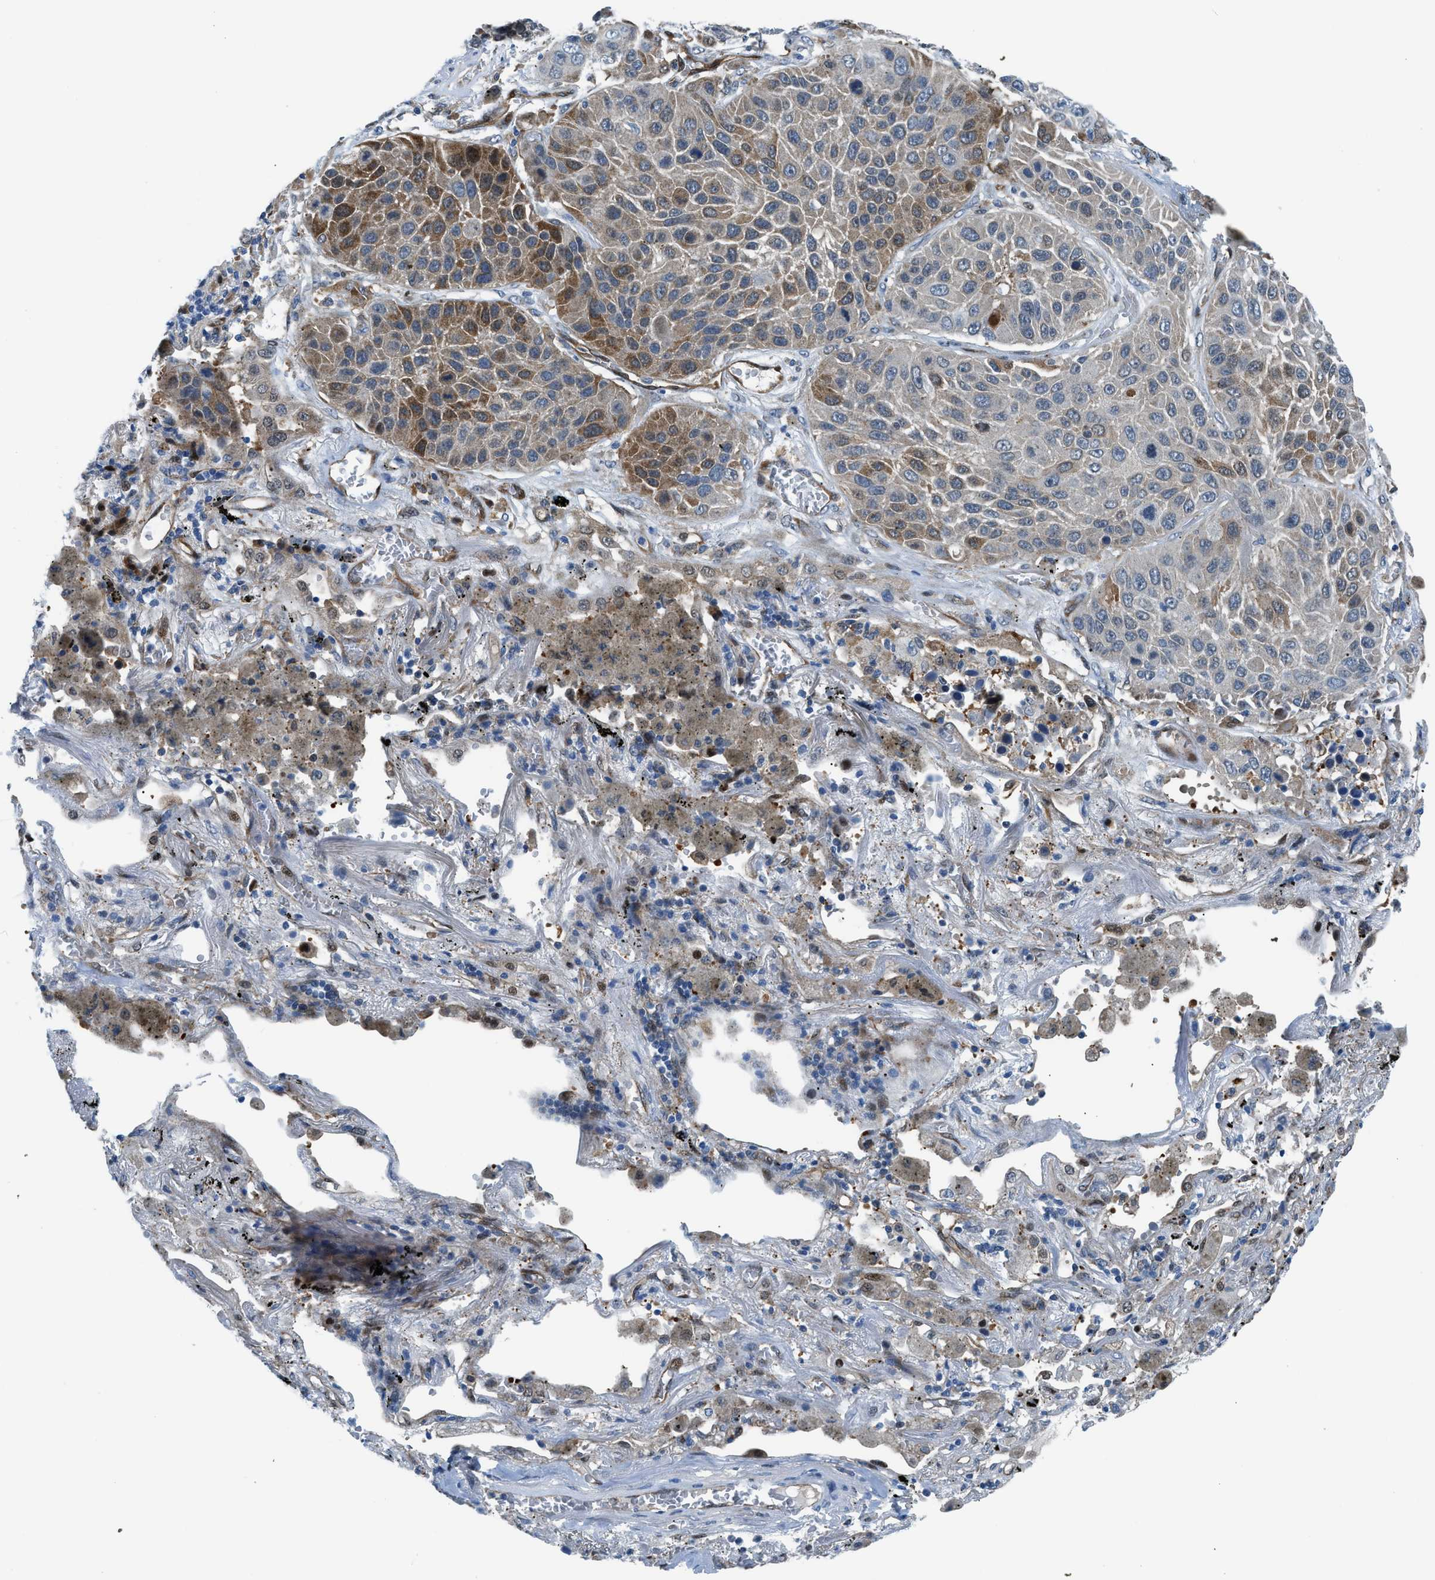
{"staining": {"intensity": "weak", "quantity": "25%-75%", "location": "cytoplasmic/membranous,nuclear"}, "tissue": "lung cancer", "cell_type": "Tumor cells", "image_type": "cancer", "snomed": [{"axis": "morphology", "description": "Squamous cell carcinoma, NOS"}, {"axis": "topography", "description": "Lung"}], "caption": "Weak cytoplasmic/membranous and nuclear staining is appreciated in about 25%-75% of tumor cells in lung cancer (squamous cell carcinoma).", "gene": "YWHAE", "patient": {"sex": "male", "age": 57}}